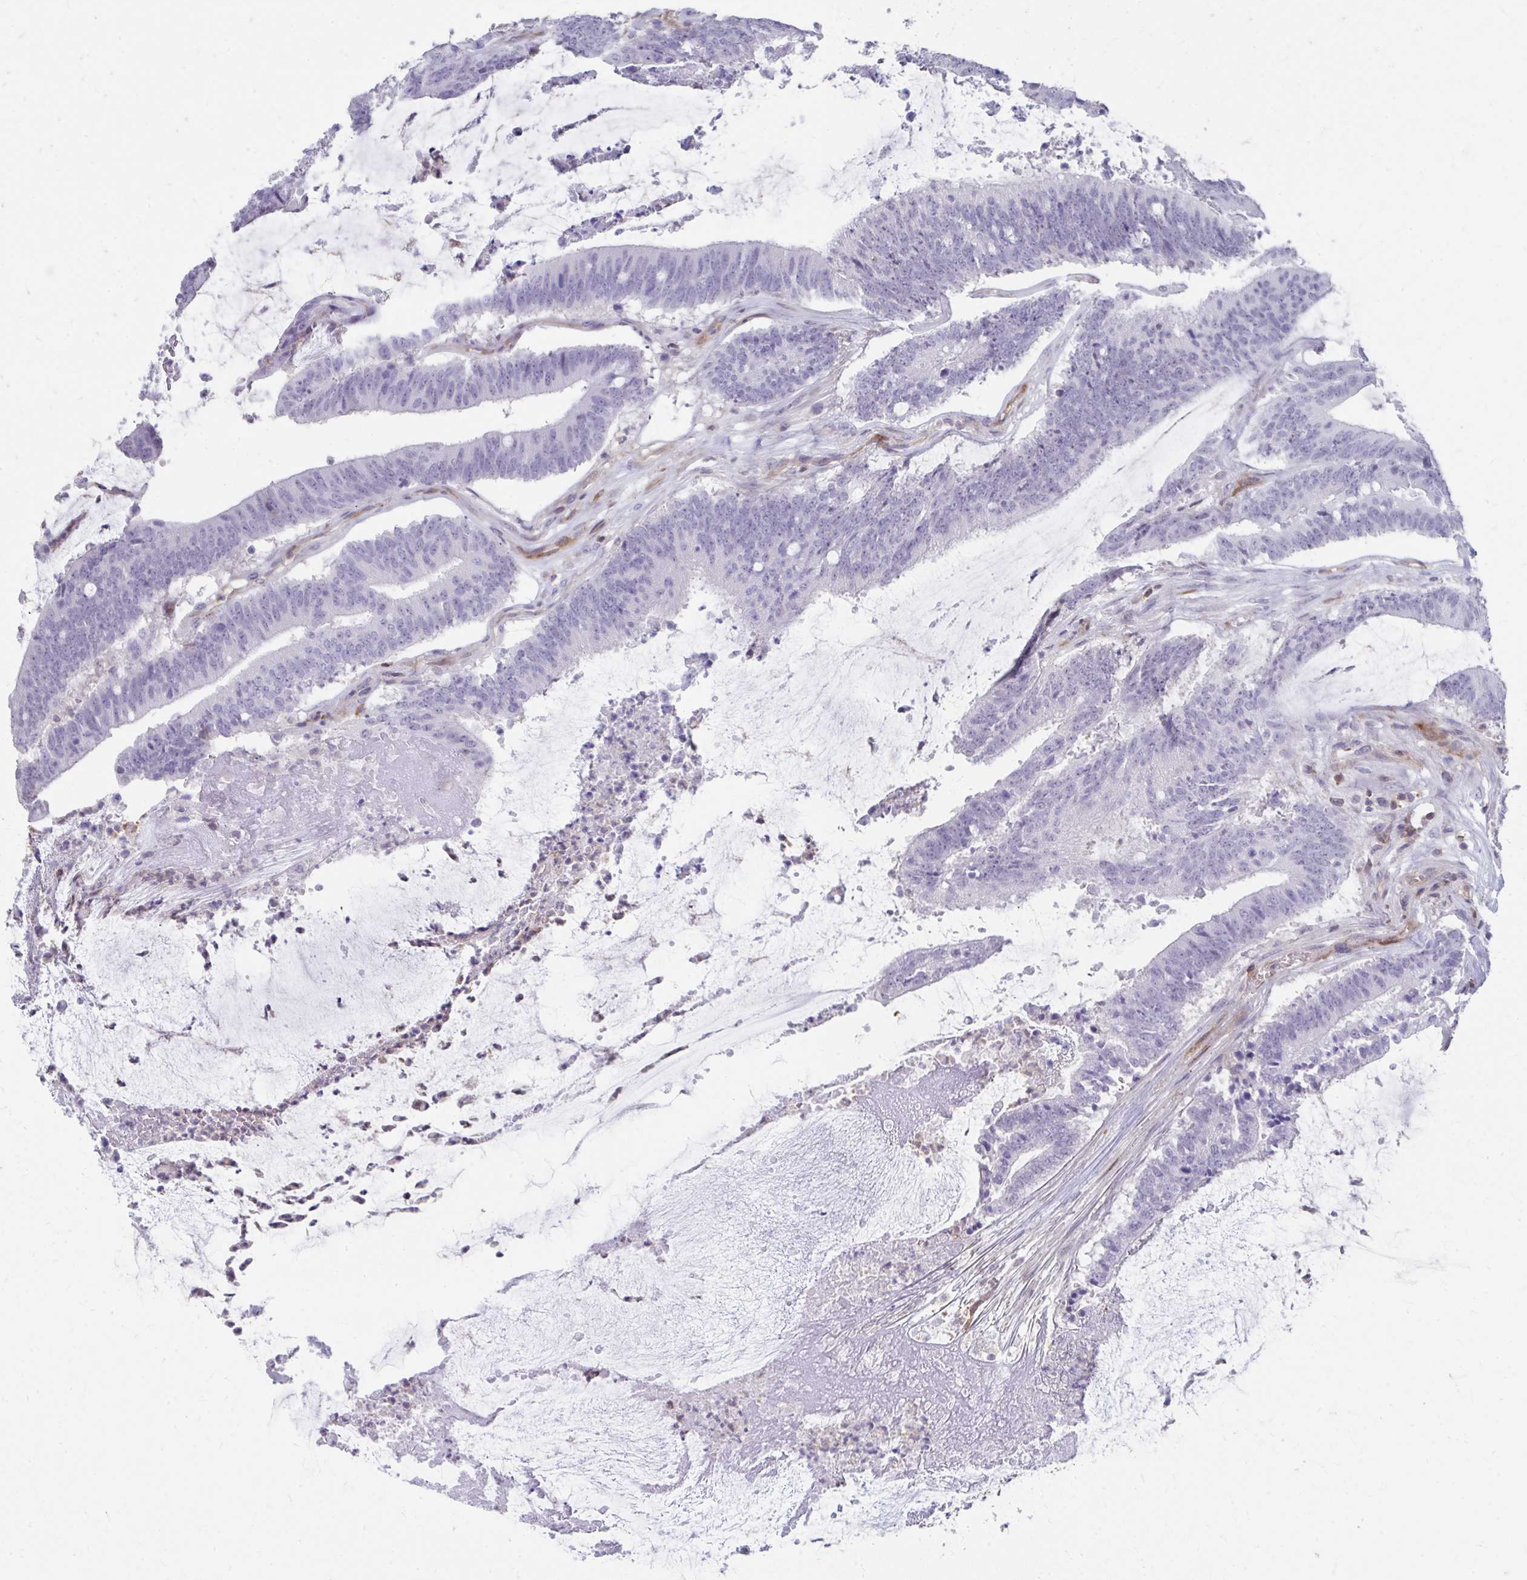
{"staining": {"intensity": "negative", "quantity": "none", "location": "none"}, "tissue": "colorectal cancer", "cell_type": "Tumor cells", "image_type": "cancer", "snomed": [{"axis": "morphology", "description": "Adenocarcinoma, NOS"}, {"axis": "topography", "description": "Colon"}], "caption": "This is a image of IHC staining of colorectal cancer, which shows no staining in tumor cells.", "gene": "FOXN3", "patient": {"sex": "female", "age": 43}}